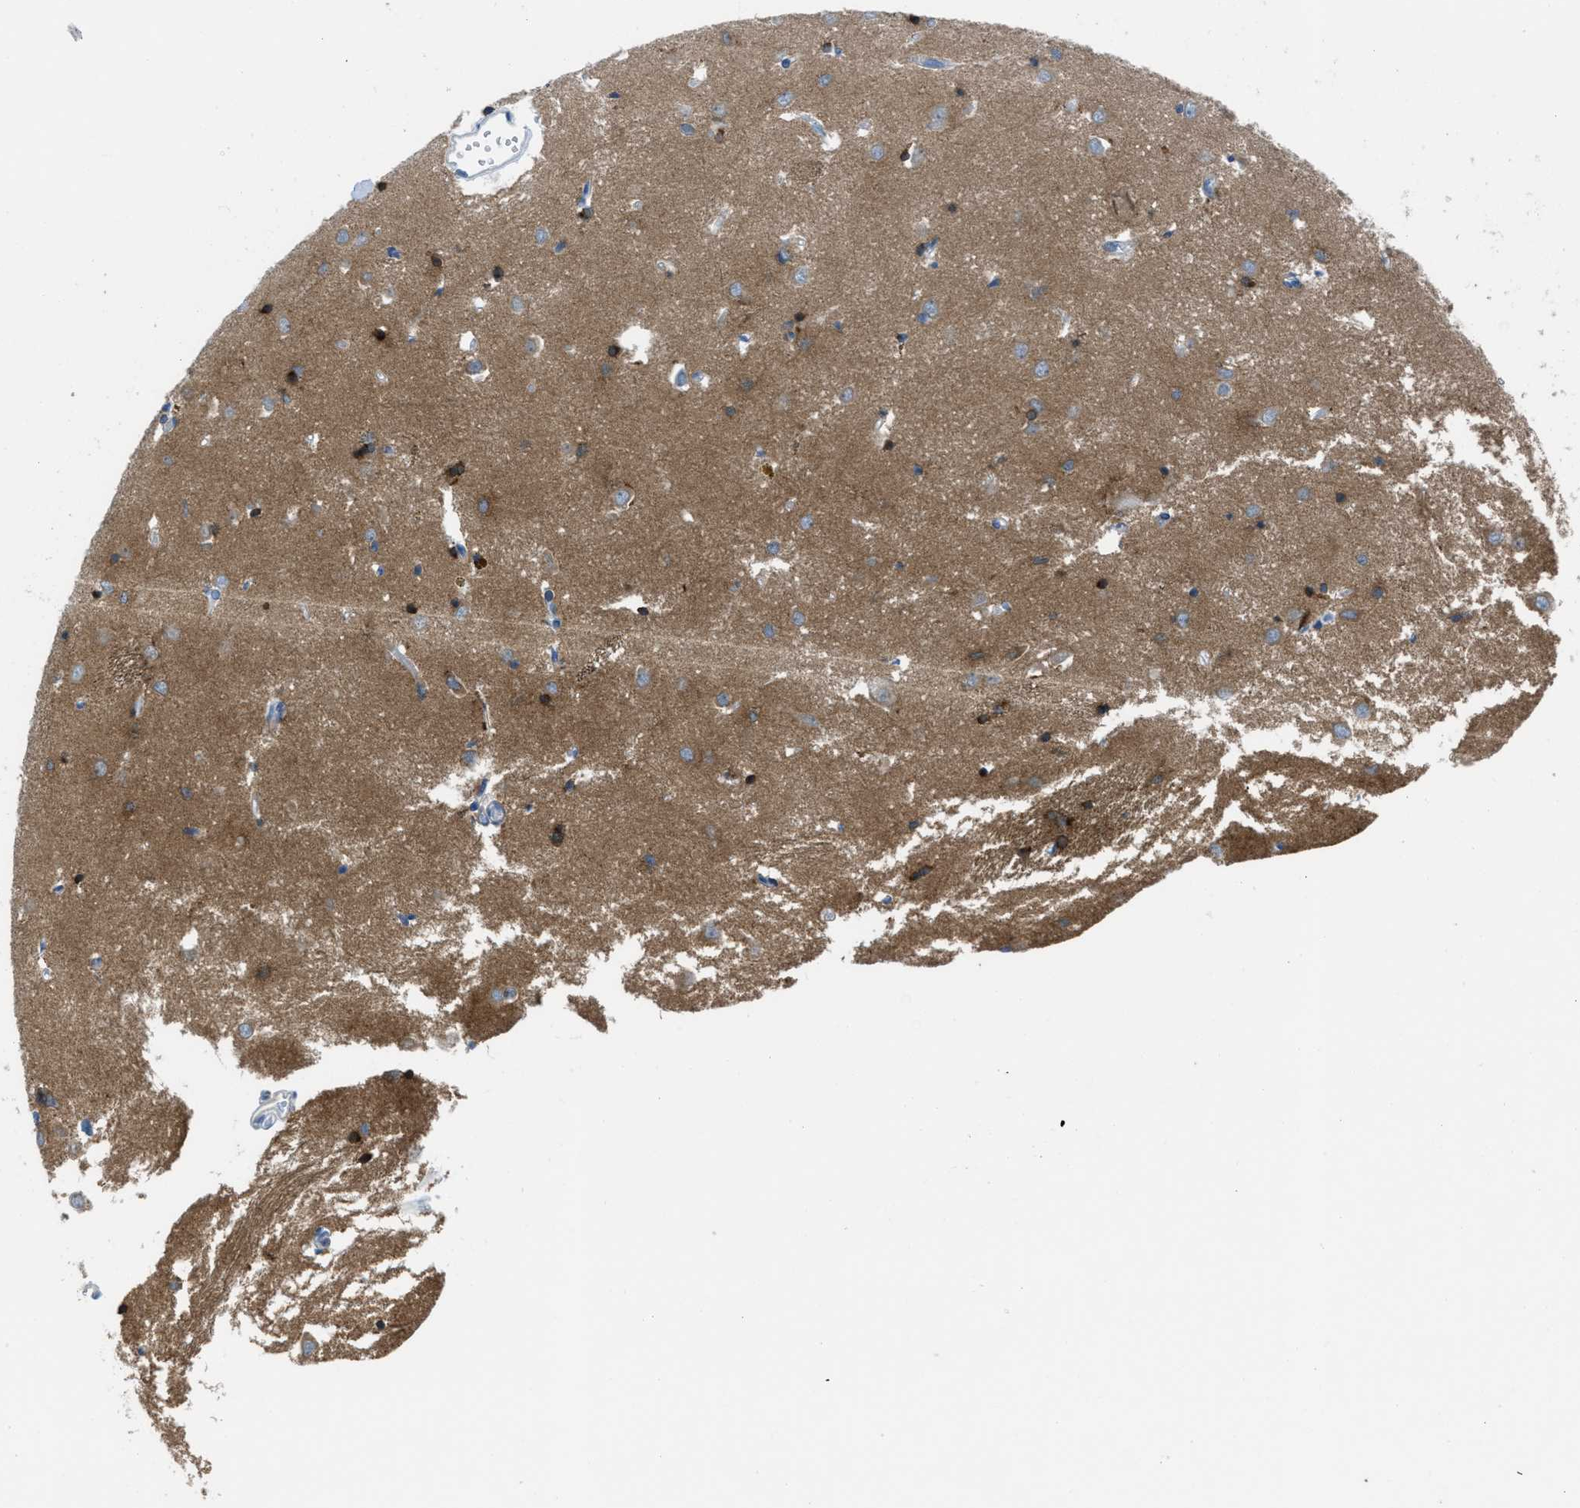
{"staining": {"intensity": "strong", "quantity": "<25%", "location": "cytoplasmic/membranous"}, "tissue": "caudate", "cell_type": "Glial cells", "image_type": "normal", "snomed": [{"axis": "morphology", "description": "Normal tissue, NOS"}, {"axis": "topography", "description": "Lateral ventricle wall"}], "caption": "This is a photomicrograph of IHC staining of benign caudate, which shows strong expression in the cytoplasmic/membranous of glial cells.", "gene": "MAPRE2", "patient": {"sex": "female", "age": 19}}